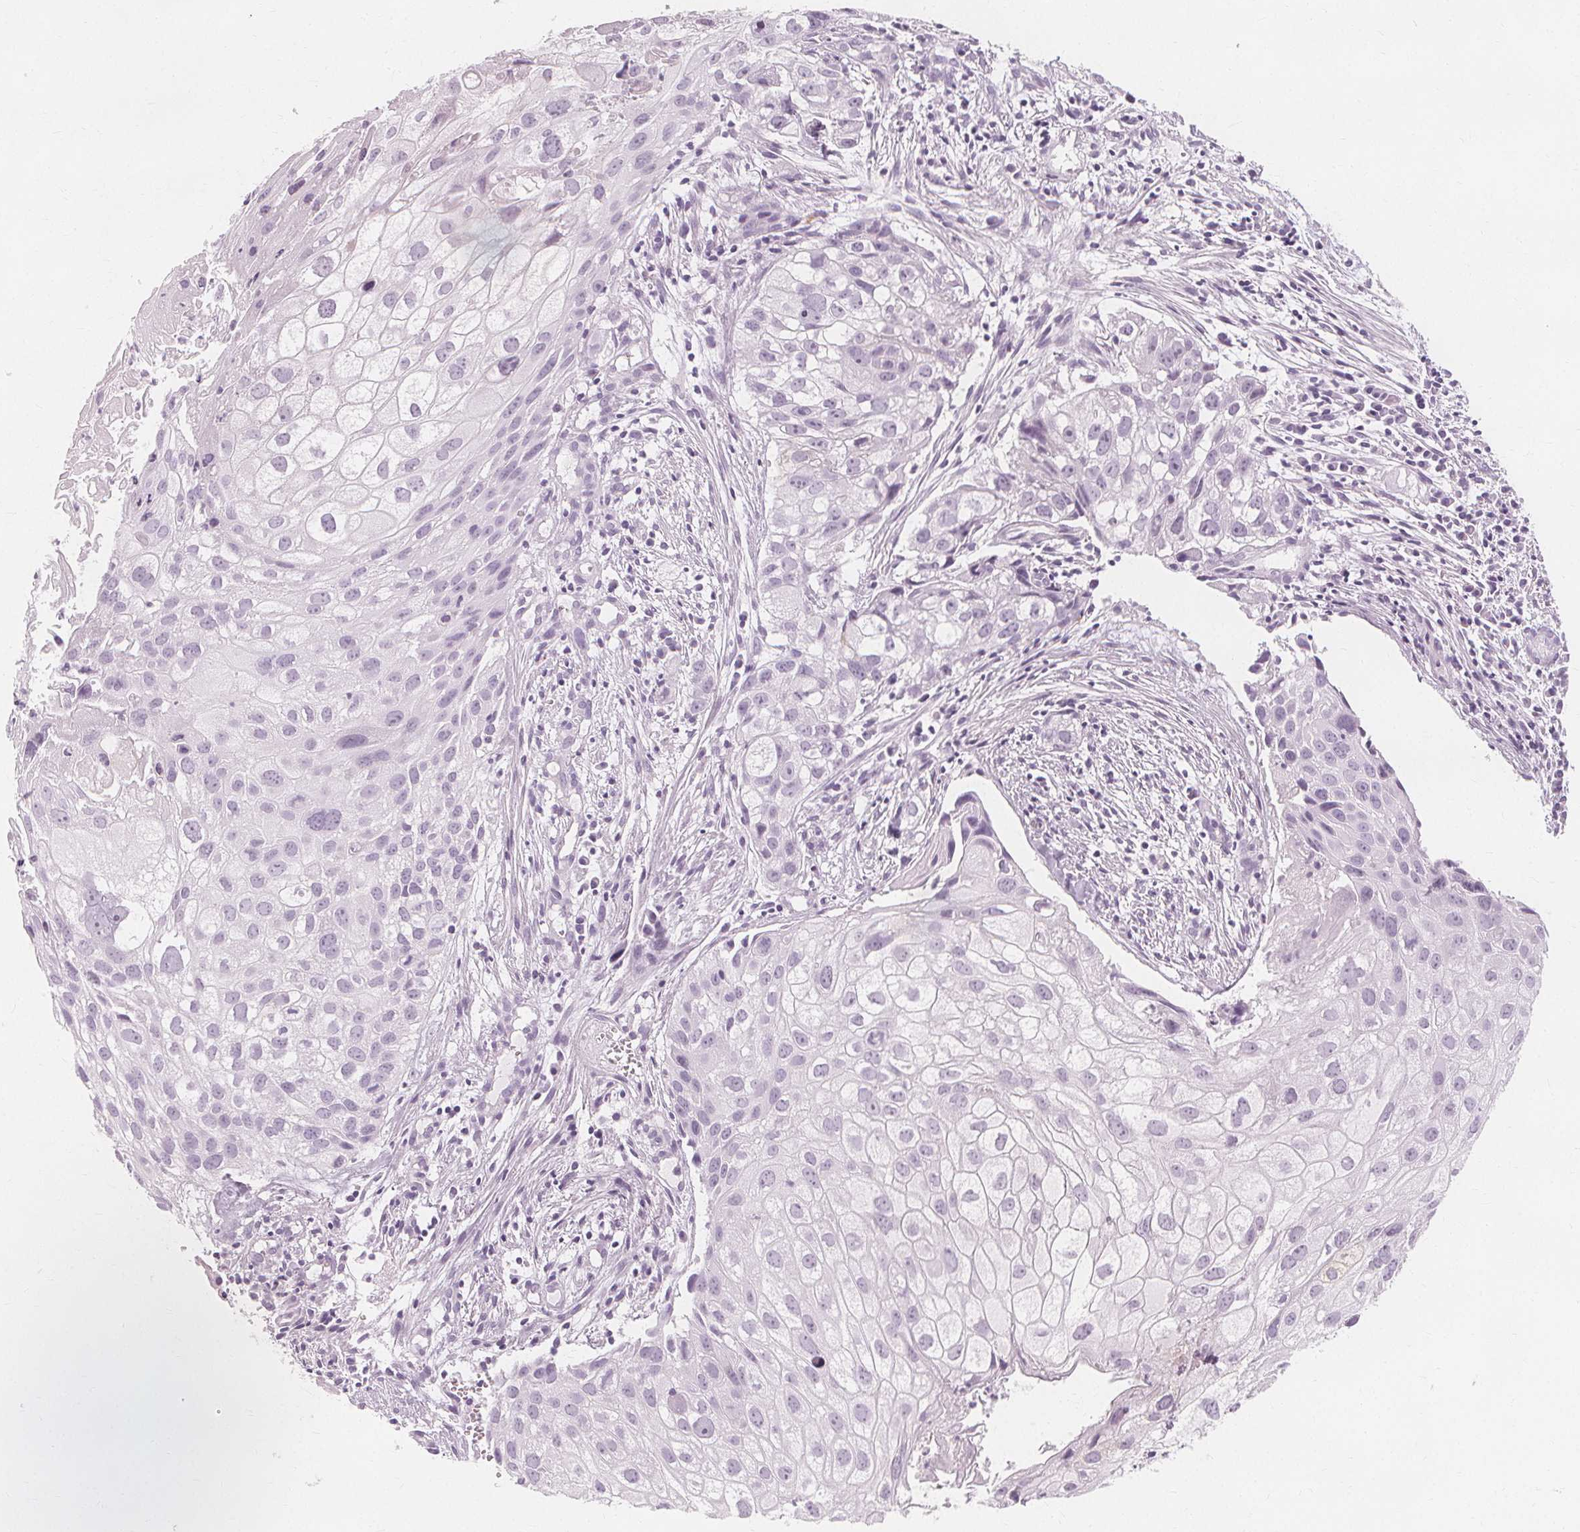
{"staining": {"intensity": "negative", "quantity": "none", "location": "none"}, "tissue": "cervical cancer", "cell_type": "Tumor cells", "image_type": "cancer", "snomed": [{"axis": "morphology", "description": "Squamous cell carcinoma, NOS"}, {"axis": "topography", "description": "Cervix"}], "caption": "Tumor cells are negative for protein expression in human cervical cancer (squamous cell carcinoma).", "gene": "TFF1", "patient": {"sex": "female", "age": 53}}